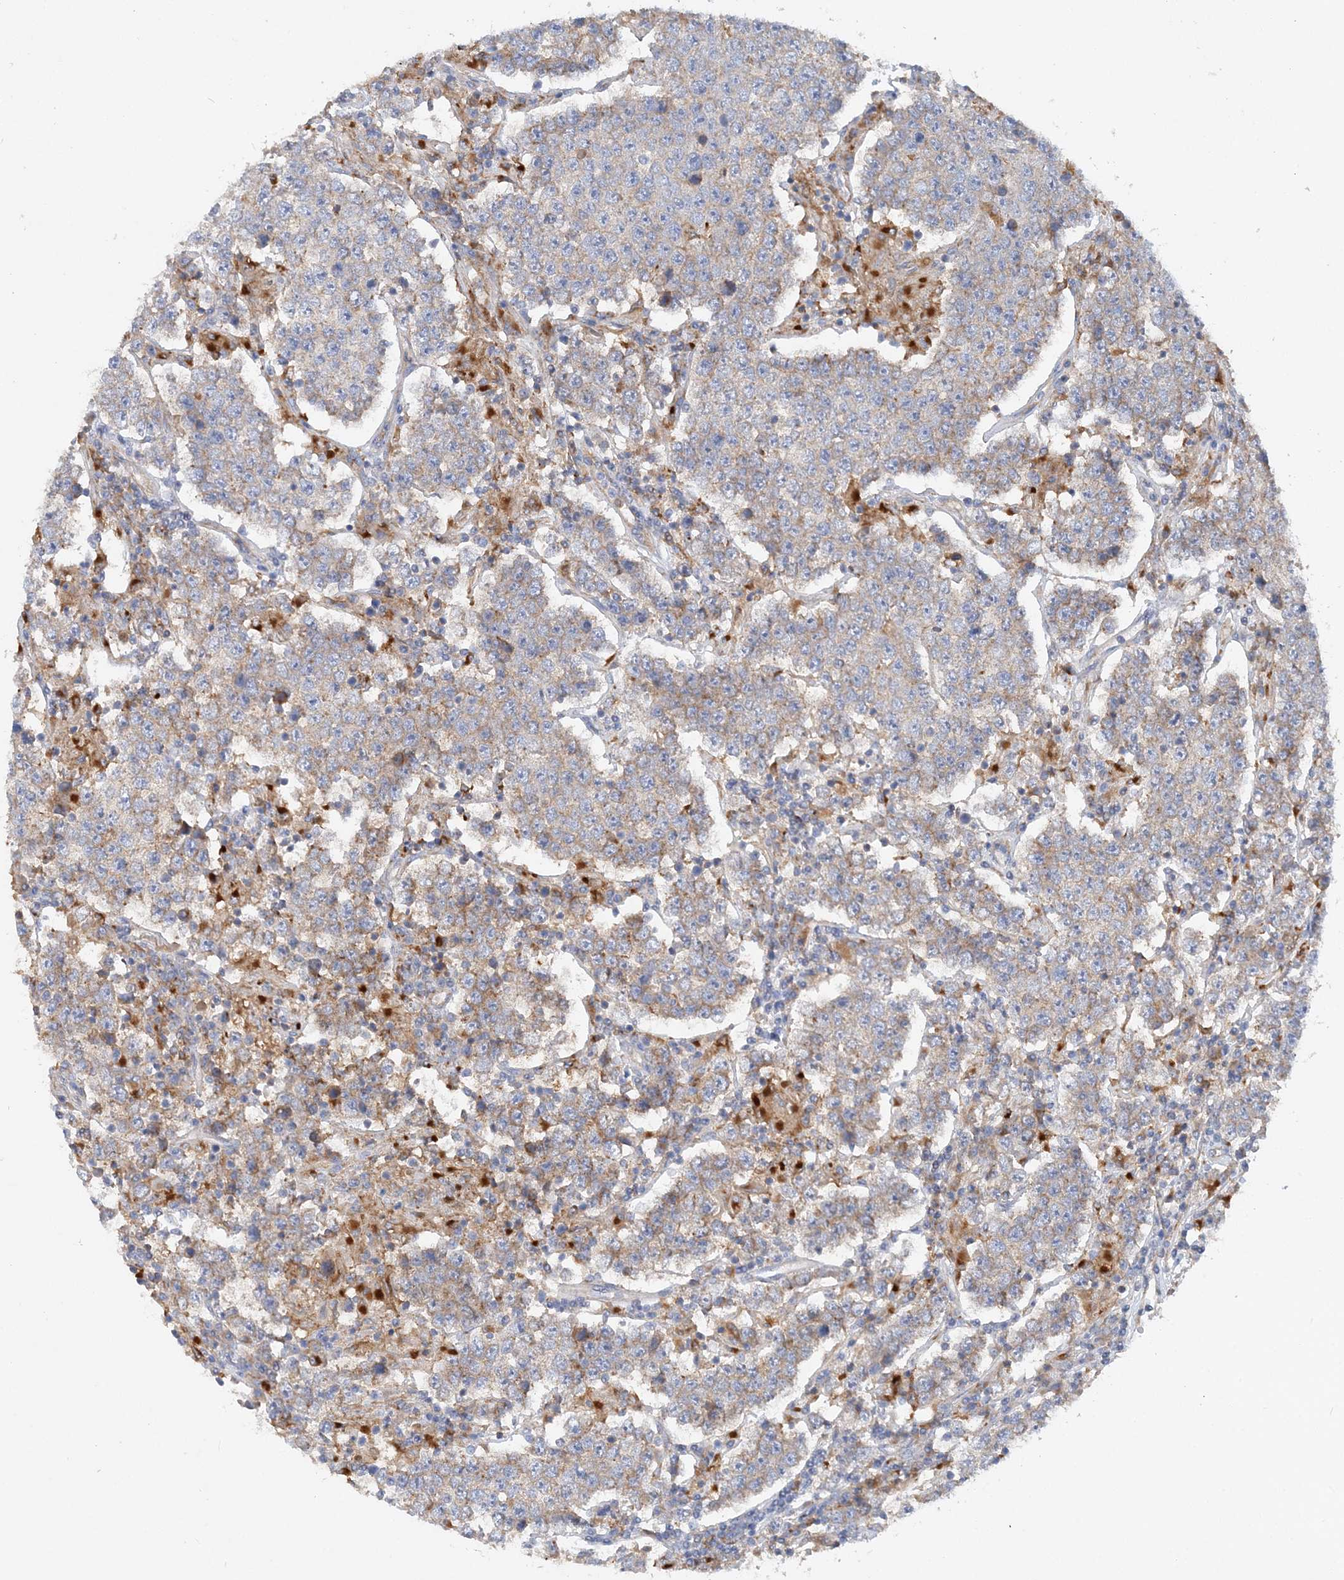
{"staining": {"intensity": "weak", "quantity": ">75%", "location": "cytoplasmic/membranous"}, "tissue": "testis cancer", "cell_type": "Tumor cells", "image_type": "cancer", "snomed": [{"axis": "morphology", "description": "Normal tissue, NOS"}, {"axis": "morphology", "description": "Urothelial carcinoma, High grade"}, {"axis": "morphology", "description": "Seminoma, NOS"}, {"axis": "morphology", "description": "Carcinoma, Embryonal, NOS"}, {"axis": "topography", "description": "Urinary bladder"}, {"axis": "topography", "description": "Testis"}], "caption": "Protein expression analysis of testis cancer (embryonal carcinoma) reveals weak cytoplasmic/membranous expression in about >75% of tumor cells.", "gene": "GRINA", "patient": {"sex": "male", "age": 41}}